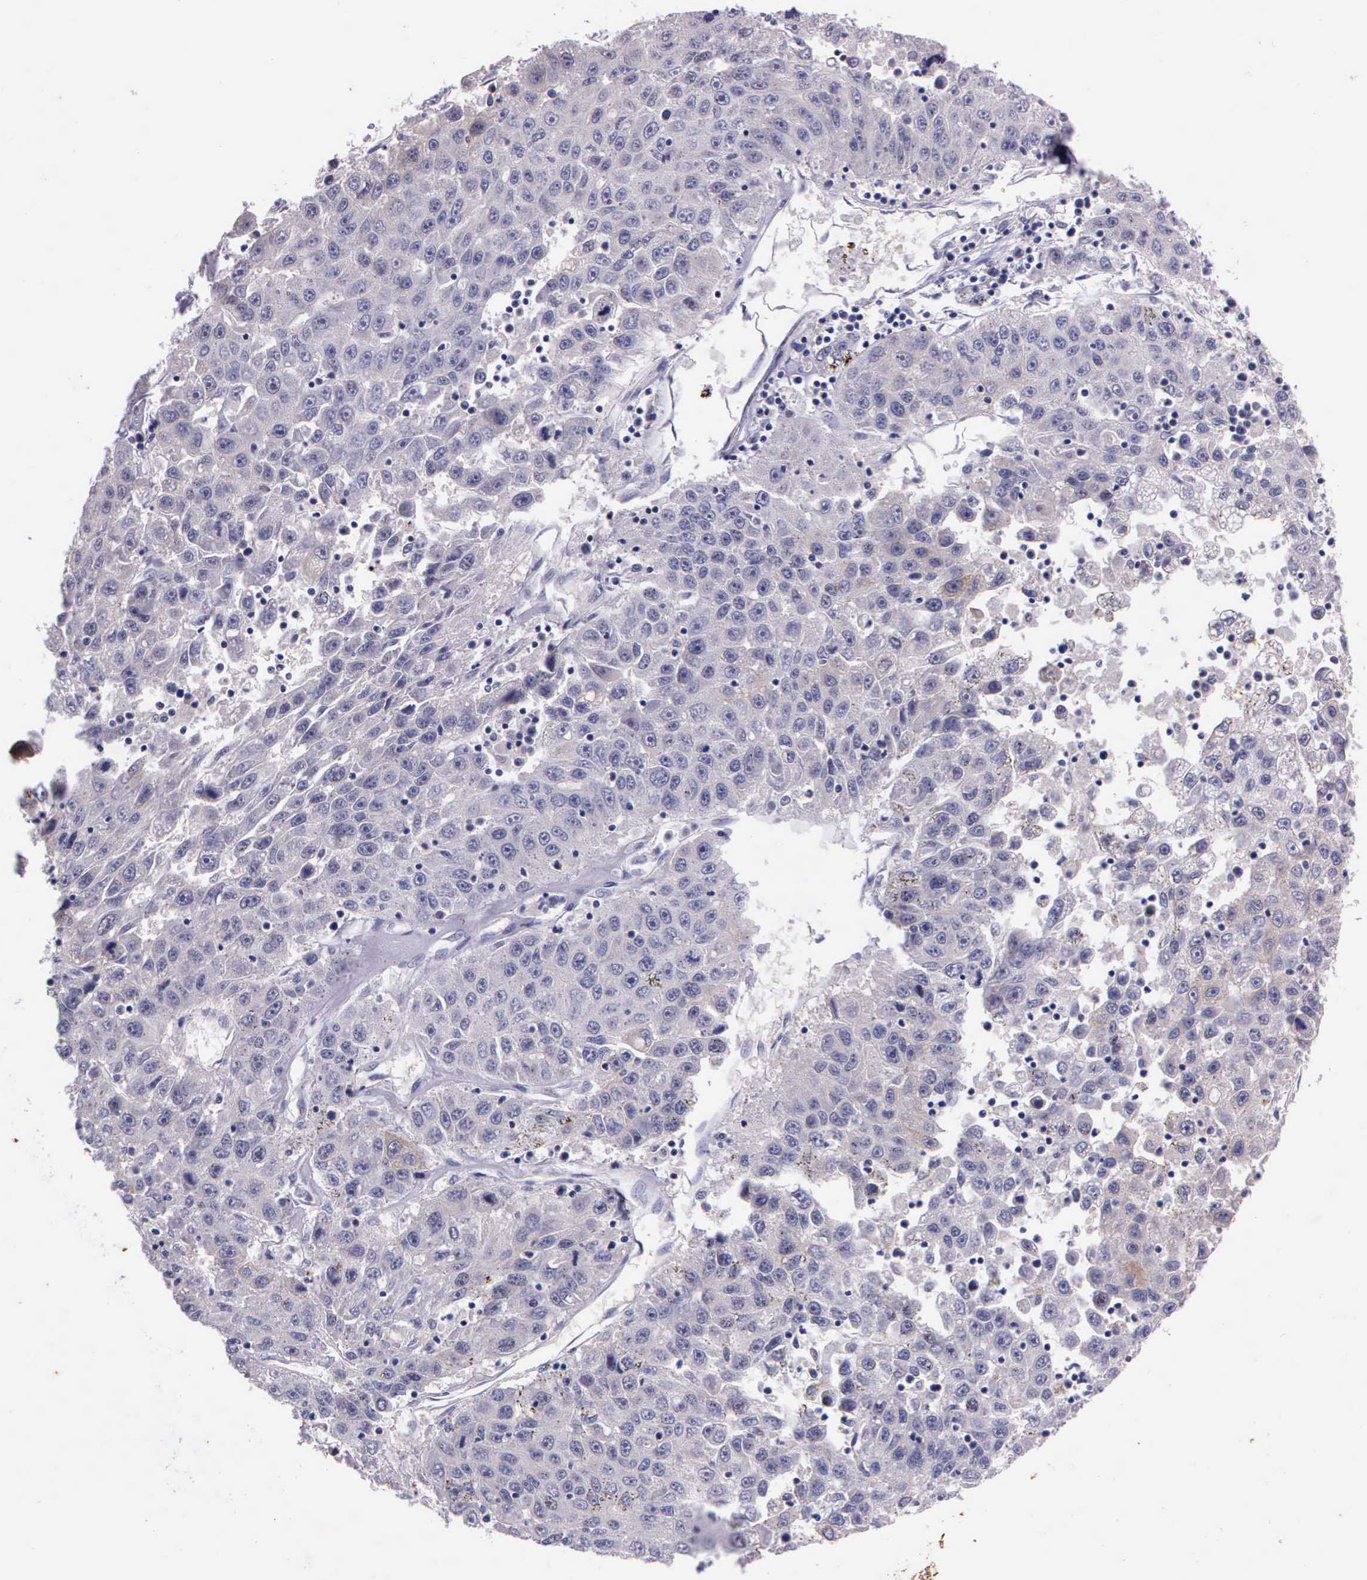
{"staining": {"intensity": "negative", "quantity": "none", "location": "none"}, "tissue": "liver cancer", "cell_type": "Tumor cells", "image_type": "cancer", "snomed": [{"axis": "morphology", "description": "Carcinoma, Hepatocellular, NOS"}, {"axis": "topography", "description": "Liver"}], "caption": "Immunohistochemical staining of human liver cancer displays no significant expression in tumor cells.", "gene": "IGBP1", "patient": {"sex": "male", "age": 49}}